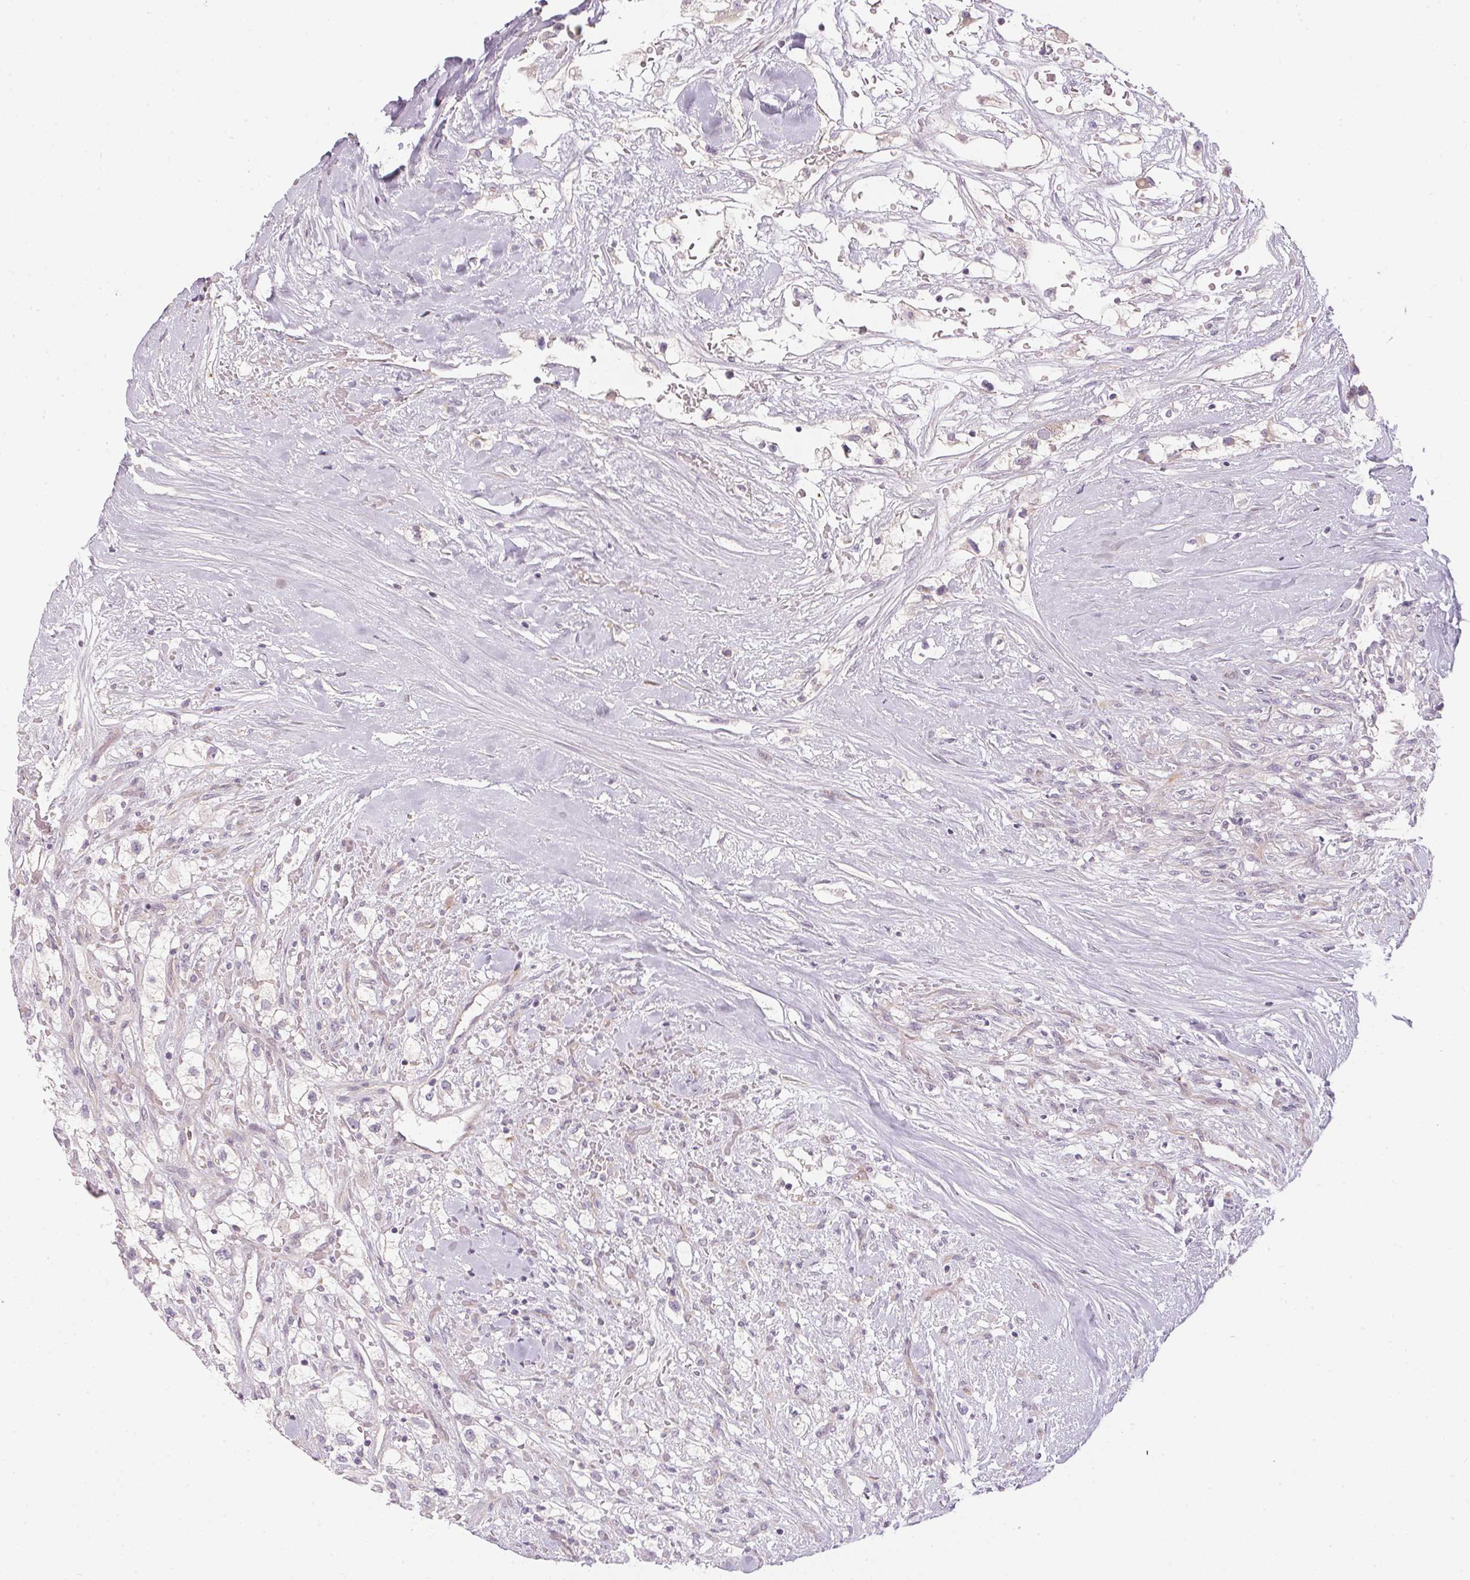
{"staining": {"intensity": "negative", "quantity": "none", "location": "none"}, "tissue": "renal cancer", "cell_type": "Tumor cells", "image_type": "cancer", "snomed": [{"axis": "morphology", "description": "Adenocarcinoma, NOS"}, {"axis": "topography", "description": "Kidney"}], "caption": "This is an immunohistochemistry (IHC) micrograph of renal cancer (adenocarcinoma). There is no expression in tumor cells.", "gene": "GDAP1L1", "patient": {"sex": "male", "age": 59}}